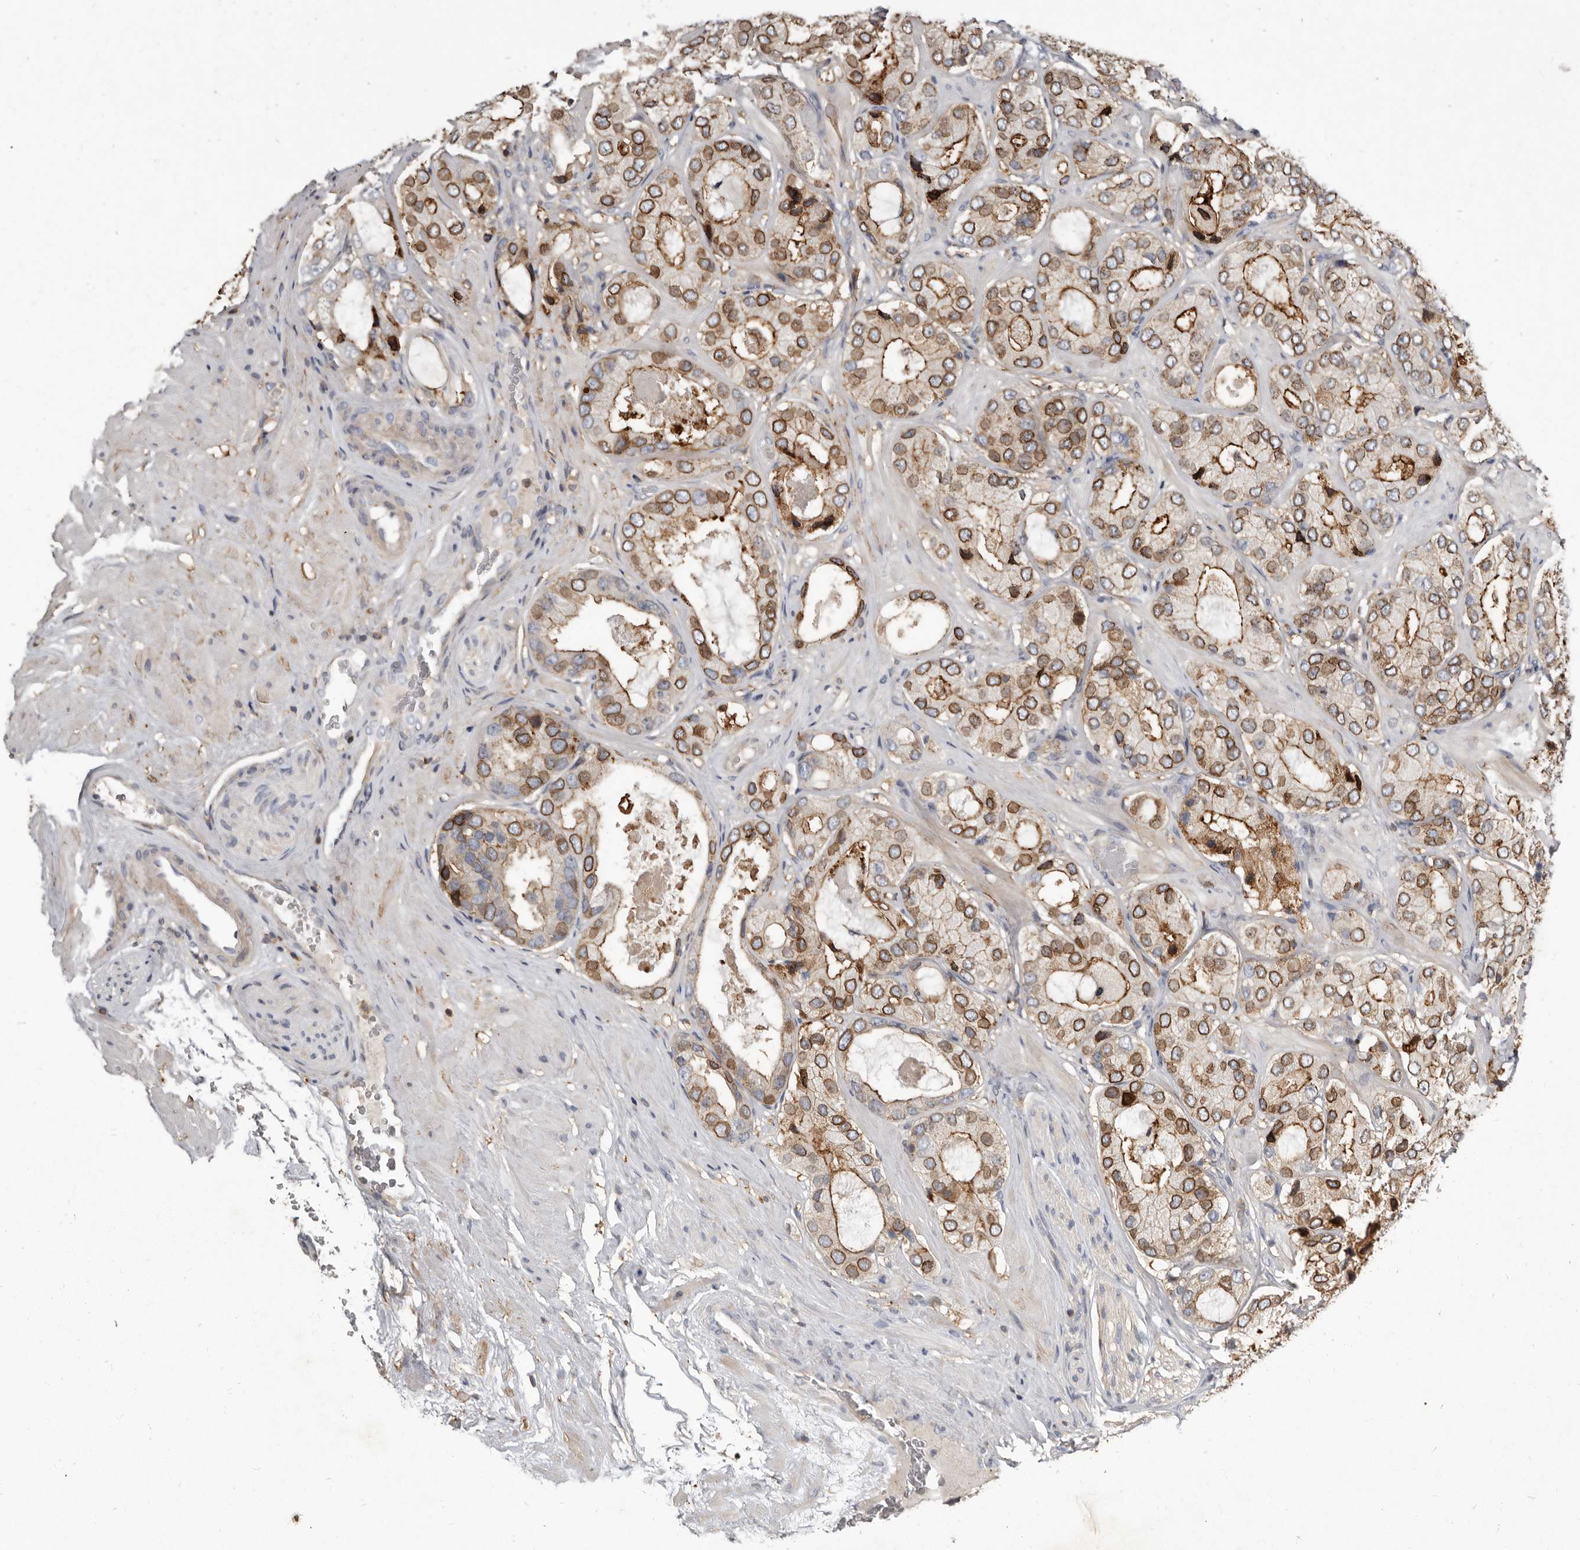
{"staining": {"intensity": "moderate", "quantity": ">75%", "location": "cytoplasmic/membranous"}, "tissue": "prostate cancer", "cell_type": "Tumor cells", "image_type": "cancer", "snomed": [{"axis": "morphology", "description": "Adenocarcinoma, High grade"}, {"axis": "topography", "description": "Prostate"}], "caption": "Immunohistochemical staining of human prostate cancer (high-grade adenocarcinoma) exhibits medium levels of moderate cytoplasmic/membranous staining in approximately >75% of tumor cells.", "gene": "KIF26B", "patient": {"sex": "male", "age": 59}}